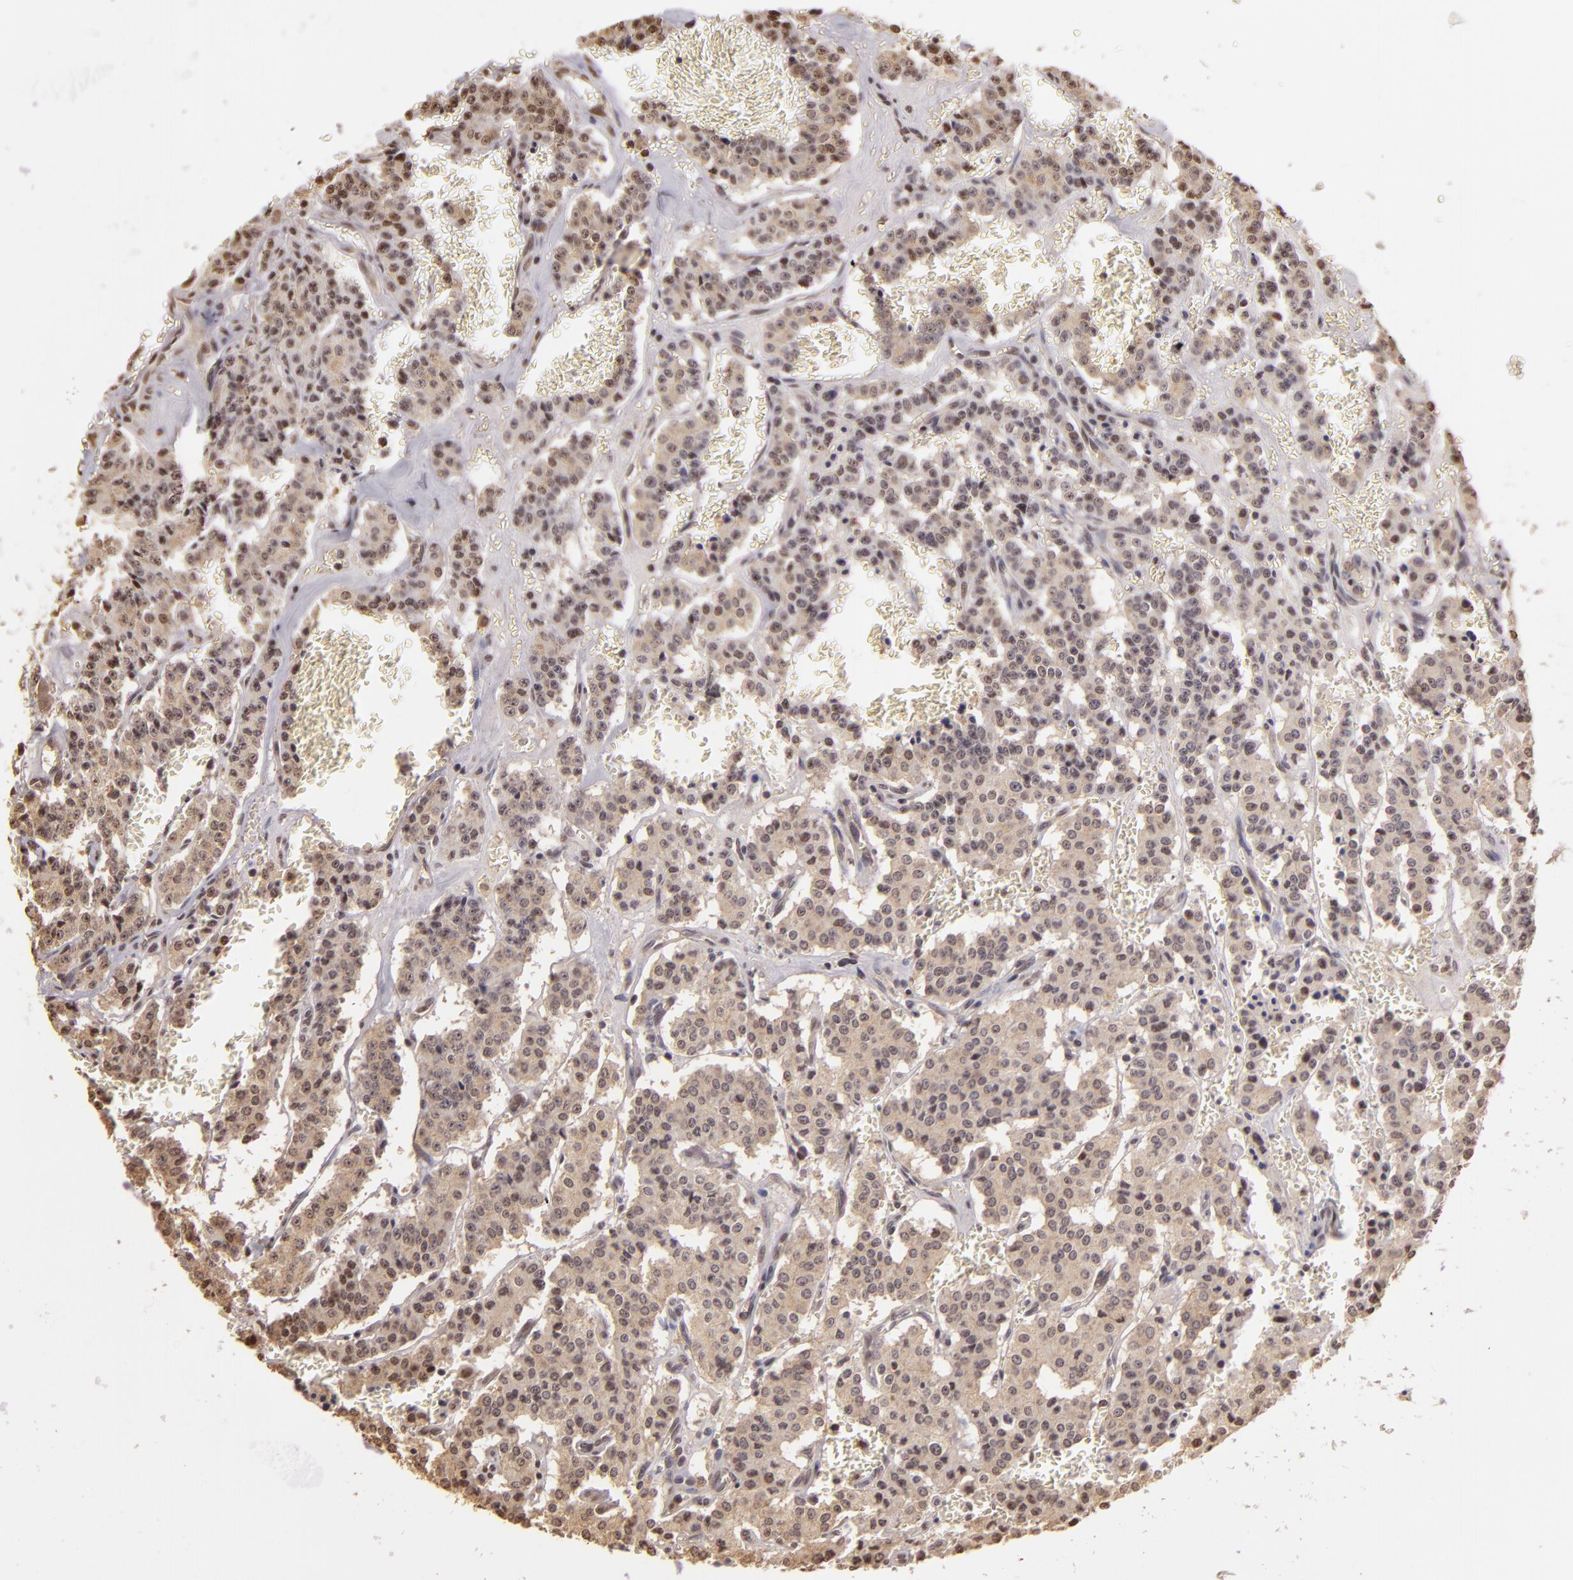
{"staining": {"intensity": "weak", "quantity": ">75%", "location": "cytoplasmic/membranous"}, "tissue": "carcinoid", "cell_type": "Tumor cells", "image_type": "cancer", "snomed": [{"axis": "morphology", "description": "Carcinoid, malignant, NOS"}, {"axis": "topography", "description": "Bronchus"}], "caption": "An IHC photomicrograph of tumor tissue is shown. Protein staining in brown labels weak cytoplasmic/membranous positivity in carcinoid within tumor cells.", "gene": "ARPC2", "patient": {"sex": "male", "age": 55}}